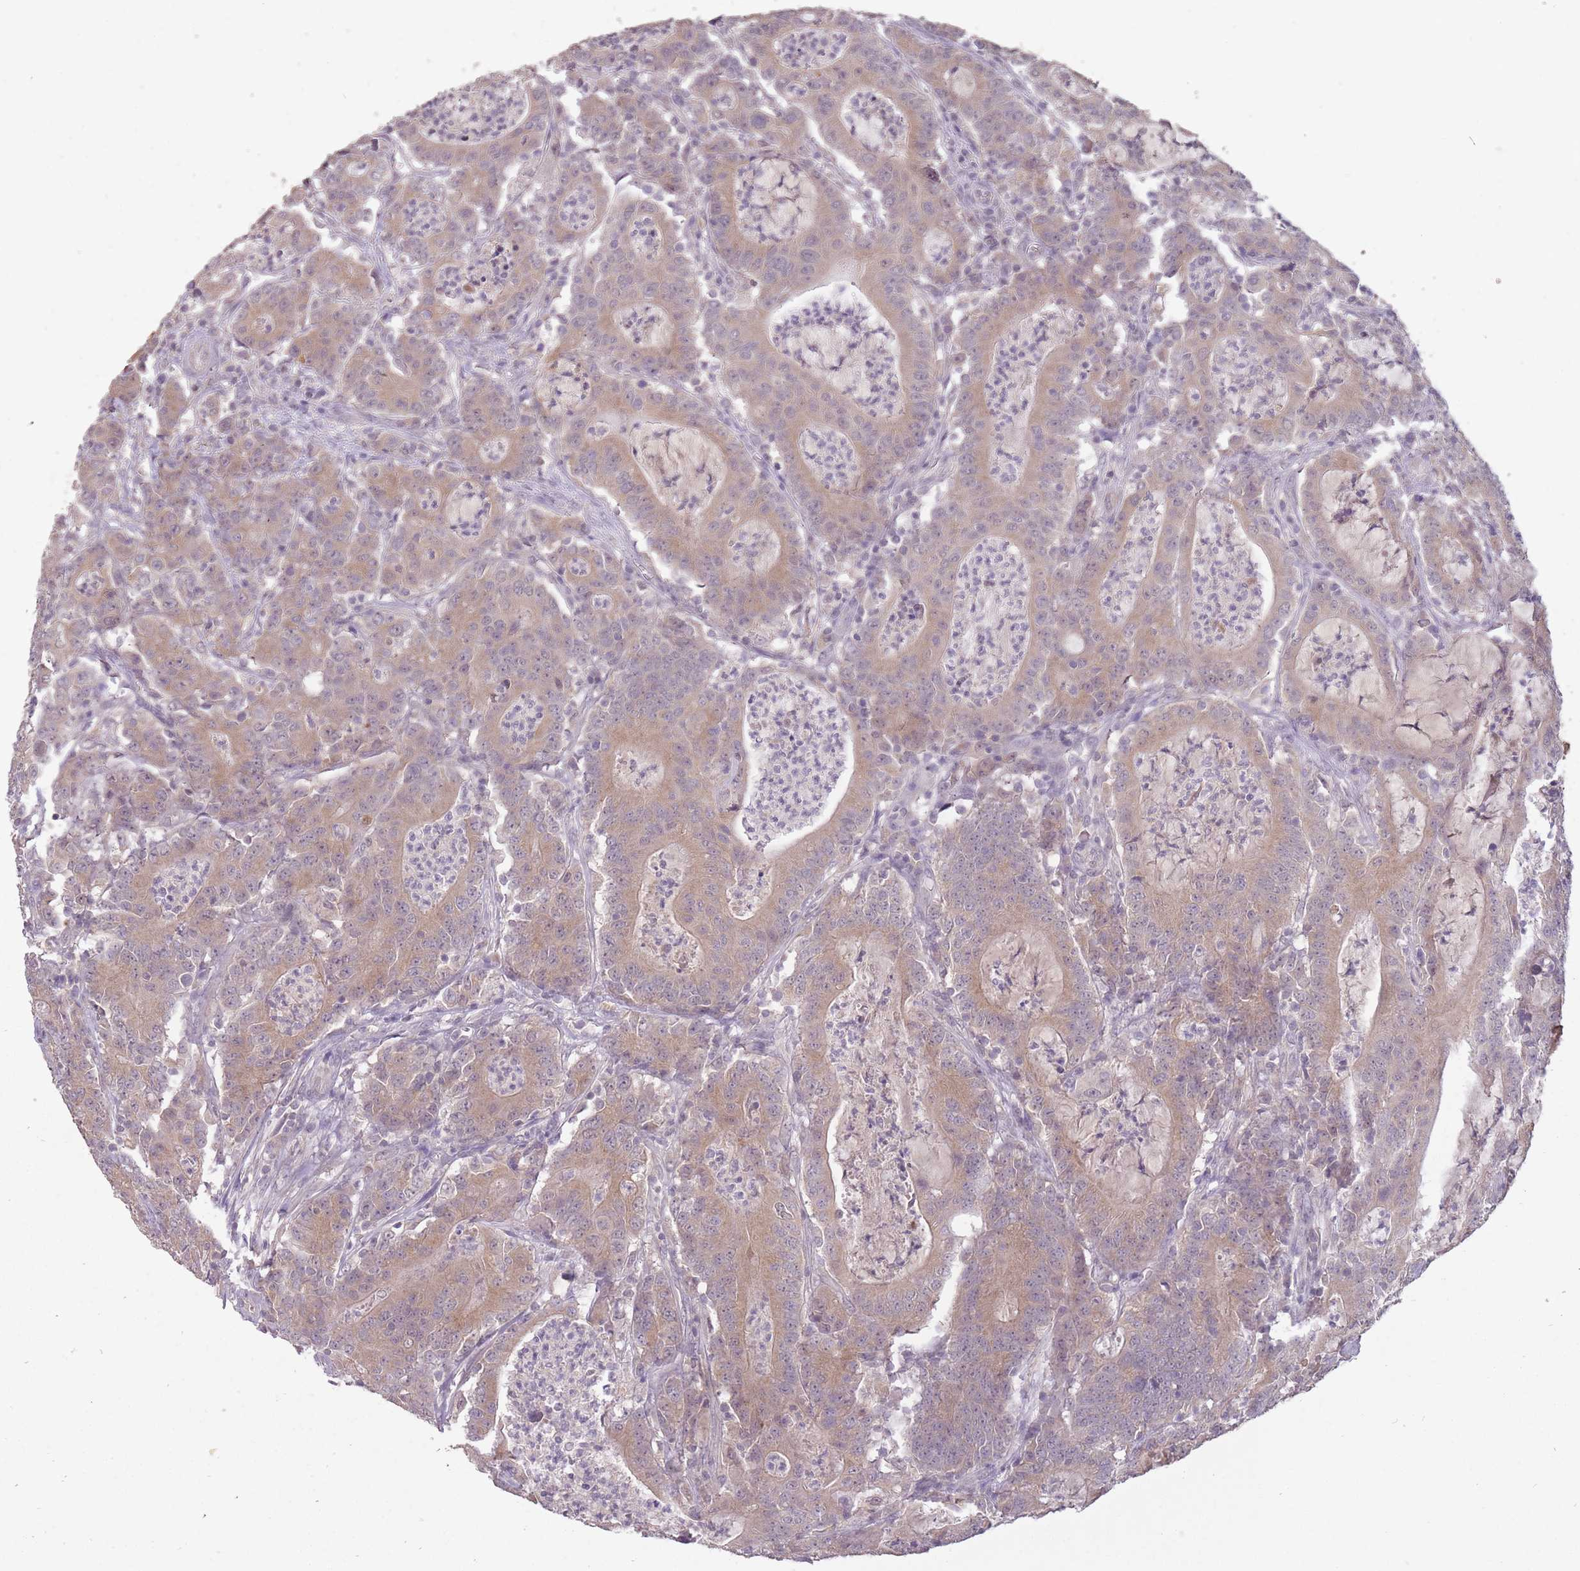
{"staining": {"intensity": "weak", "quantity": "25%-75%", "location": "cytoplasmic/membranous"}, "tissue": "colorectal cancer", "cell_type": "Tumor cells", "image_type": "cancer", "snomed": [{"axis": "morphology", "description": "Adenocarcinoma, NOS"}, {"axis": "topography", "description": "Colon"}], "caption": "A brown stain labels weak cytoplasmic/membranous expression of a protein in human colorectal cancer tumor cells.", "gene": "LRATD2", "patient": {"sex": "male", "age": 83}}